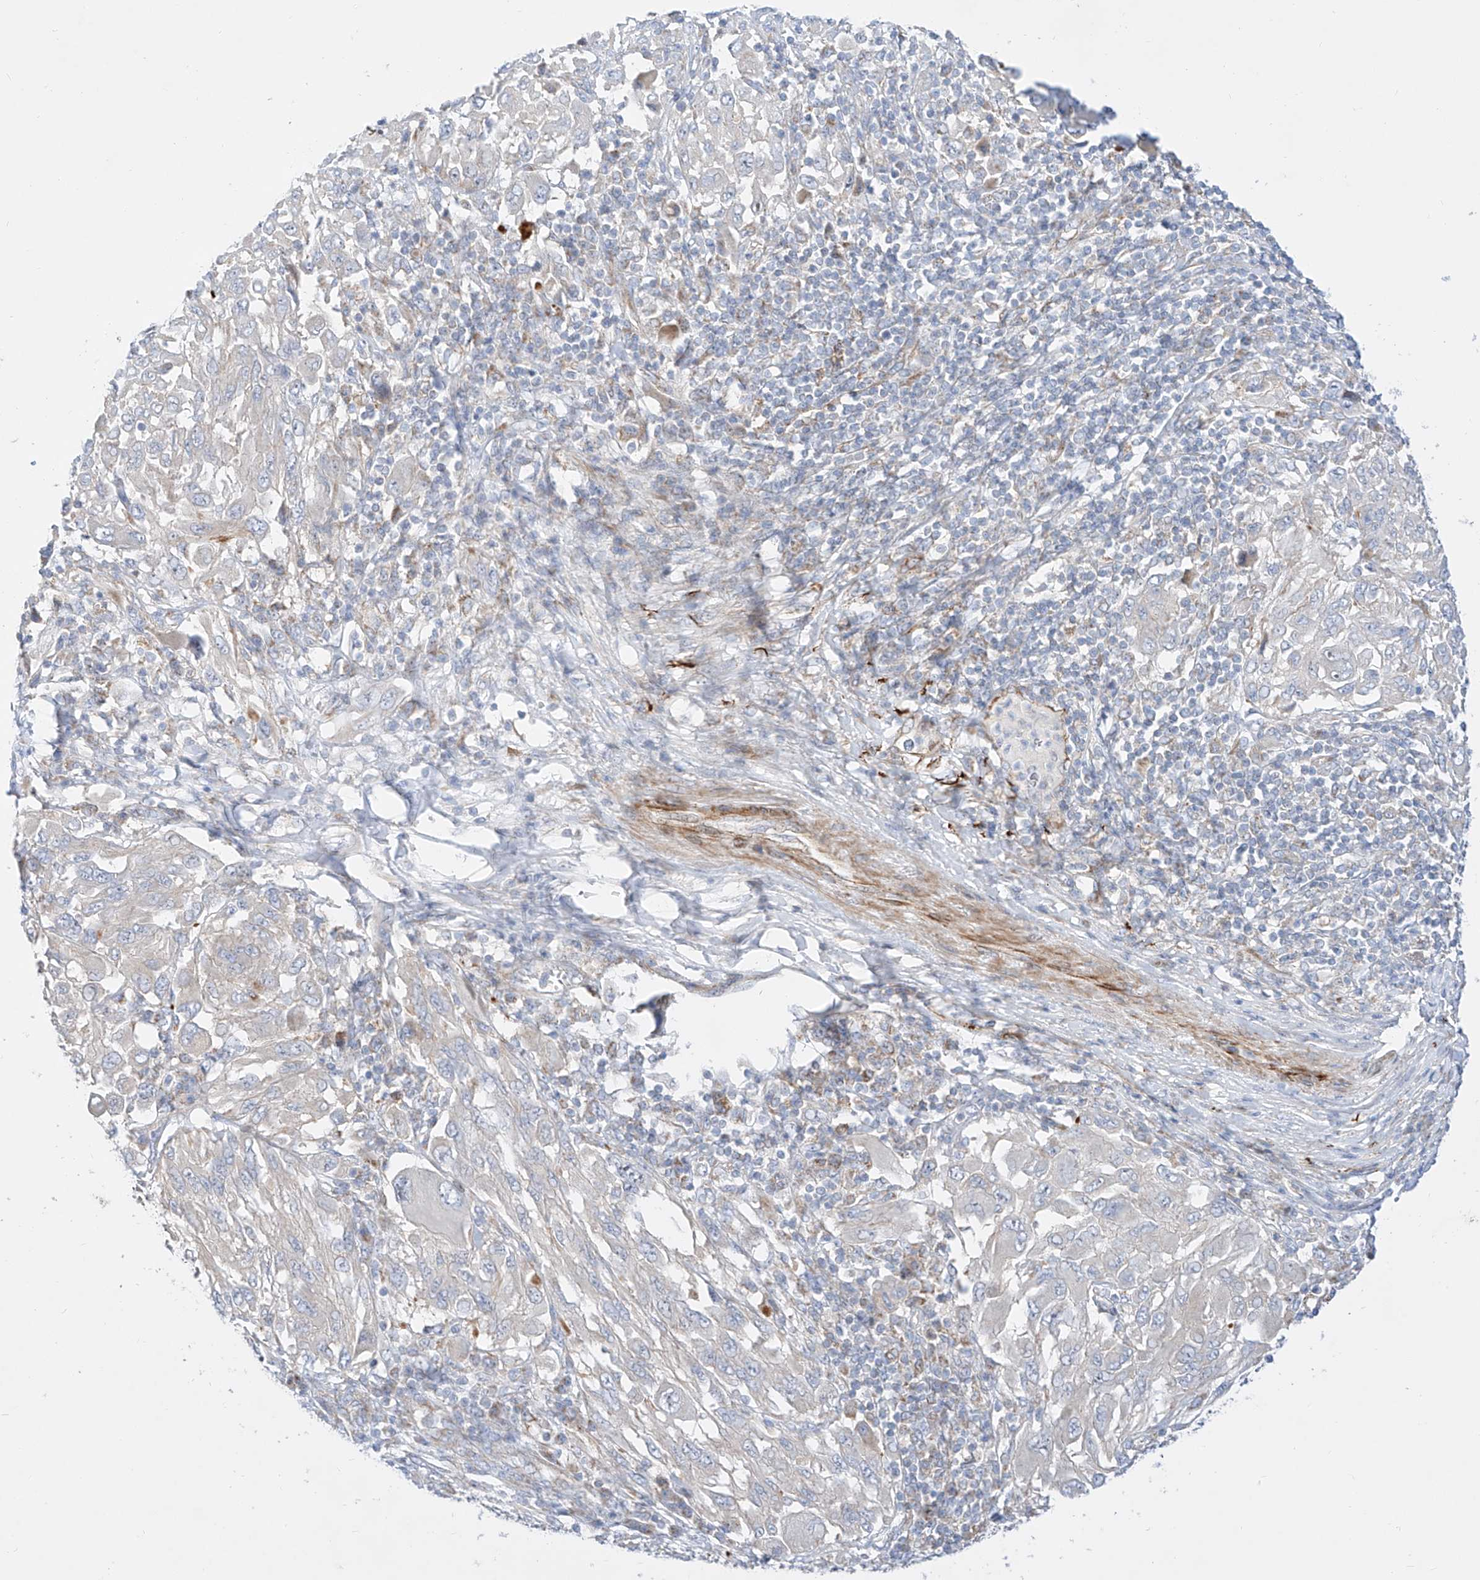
{"staining": {"intensity": "negative", "quantity": "none", "location": "none"}, "tissue": "melanoma", "cell_type": "Tumor cells", "image_type": "cancer", "snomed": [{"axis": "morphology", "description": "Malignant melanoma, NOS"}, {"axis": "topography", "description": "Skin"}], "caption": "Immunohistochemical staining of human malignant melanoma displays no significant expression in tumor cells.", "gene": "CST9", "patient": {"sex": "female", "age": 91}}